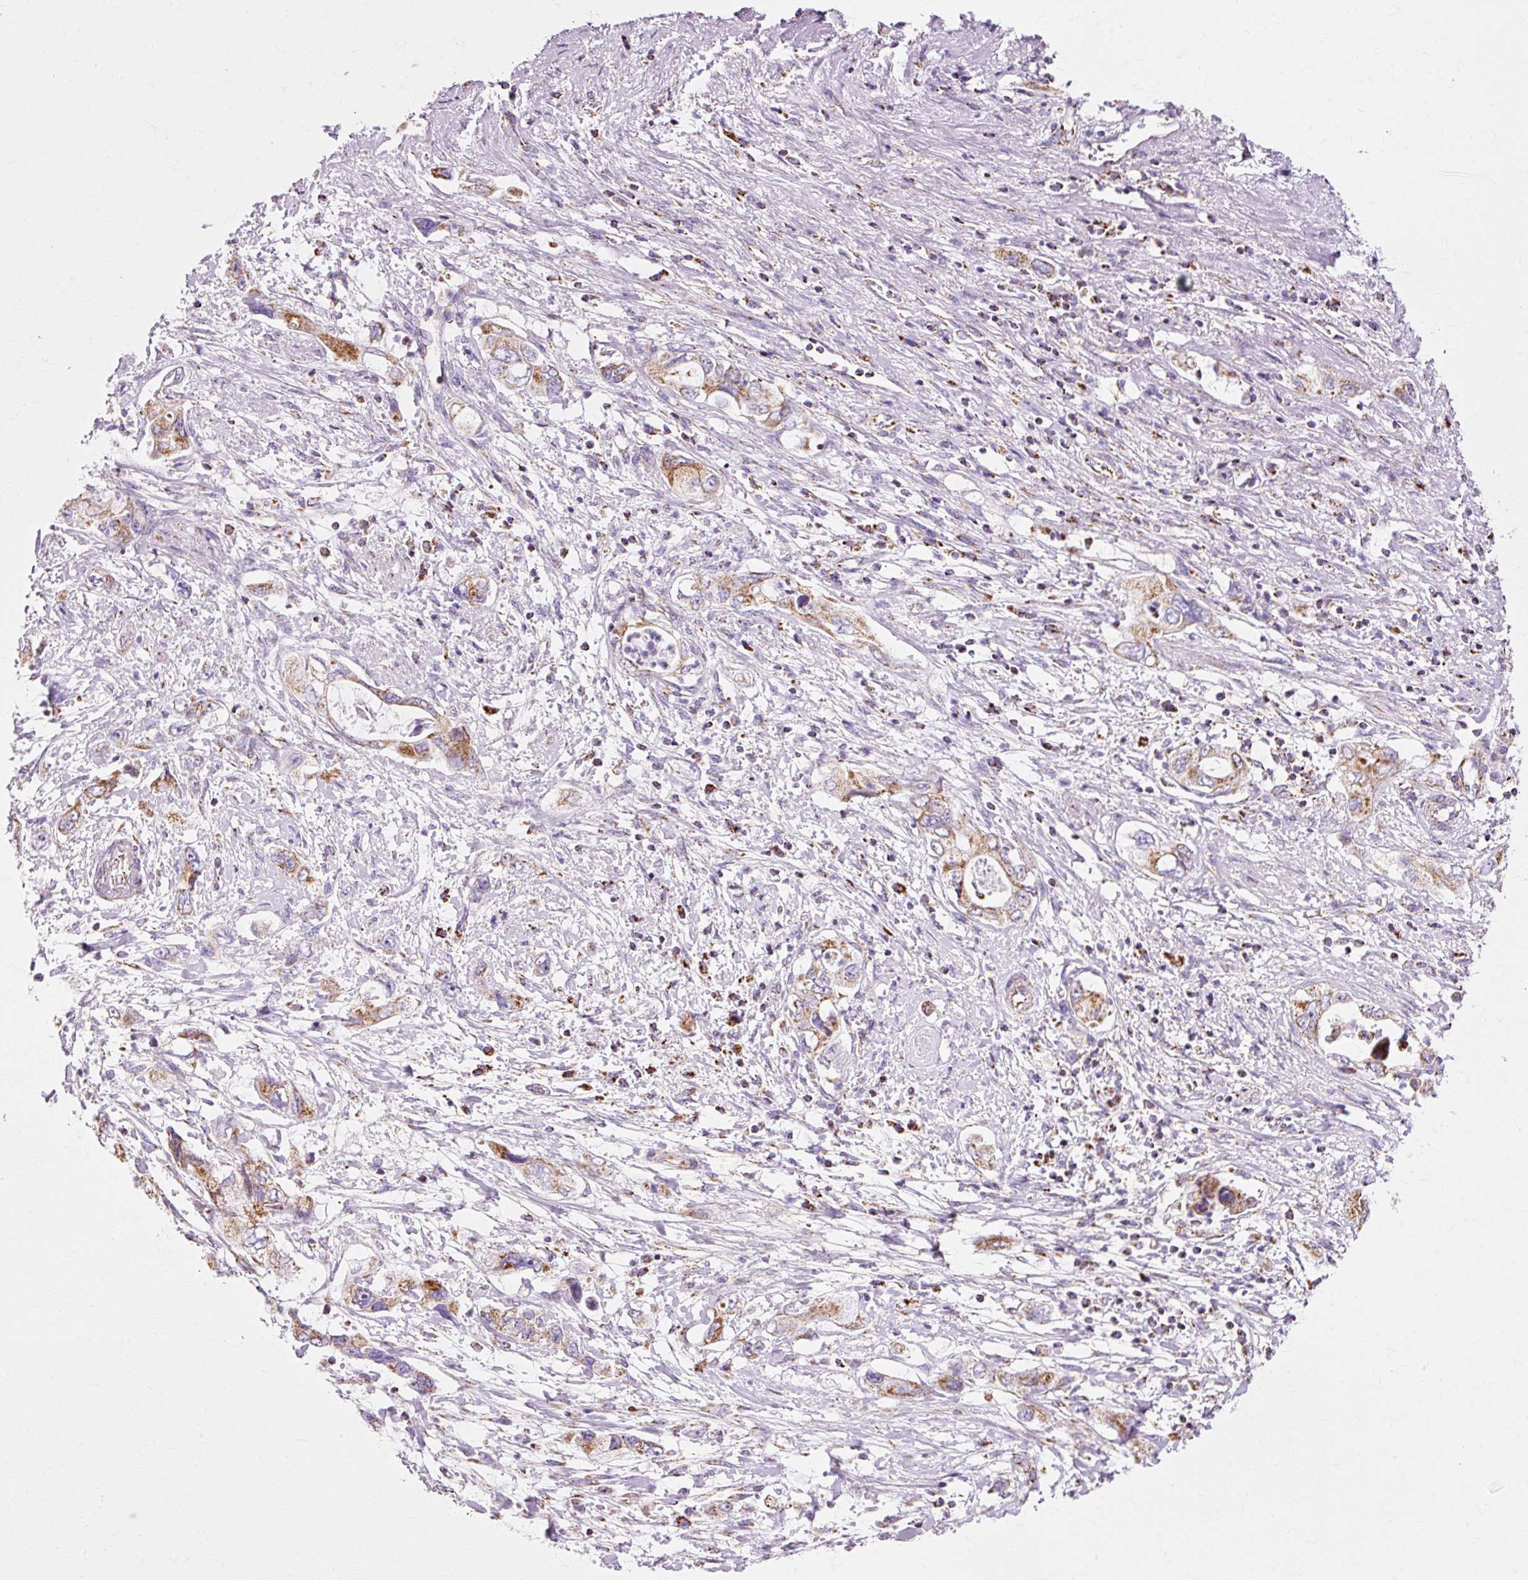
{"staining": {"intensity": "moderate", "quantity": ">75%", "location": "cytoplasmic/membranous"}, "tissue": "pancreatic cancer", "cell_type": "Tumor cells", "image_type": "cancer", "snomed": [{"axis": "morphology", "description": "Adenocarcinoma, NOS"}, {"axis": "topography", "description": "Pancreas"}], "caption": "A medium amount of moderate cytoplasmic/membranous expression is present in approximately >75% of tumor cells in adenocarcinoma (pancreatic) tissue.", "gene": "ATP5PO", "patient": {"sex": "female", "age": 73}}